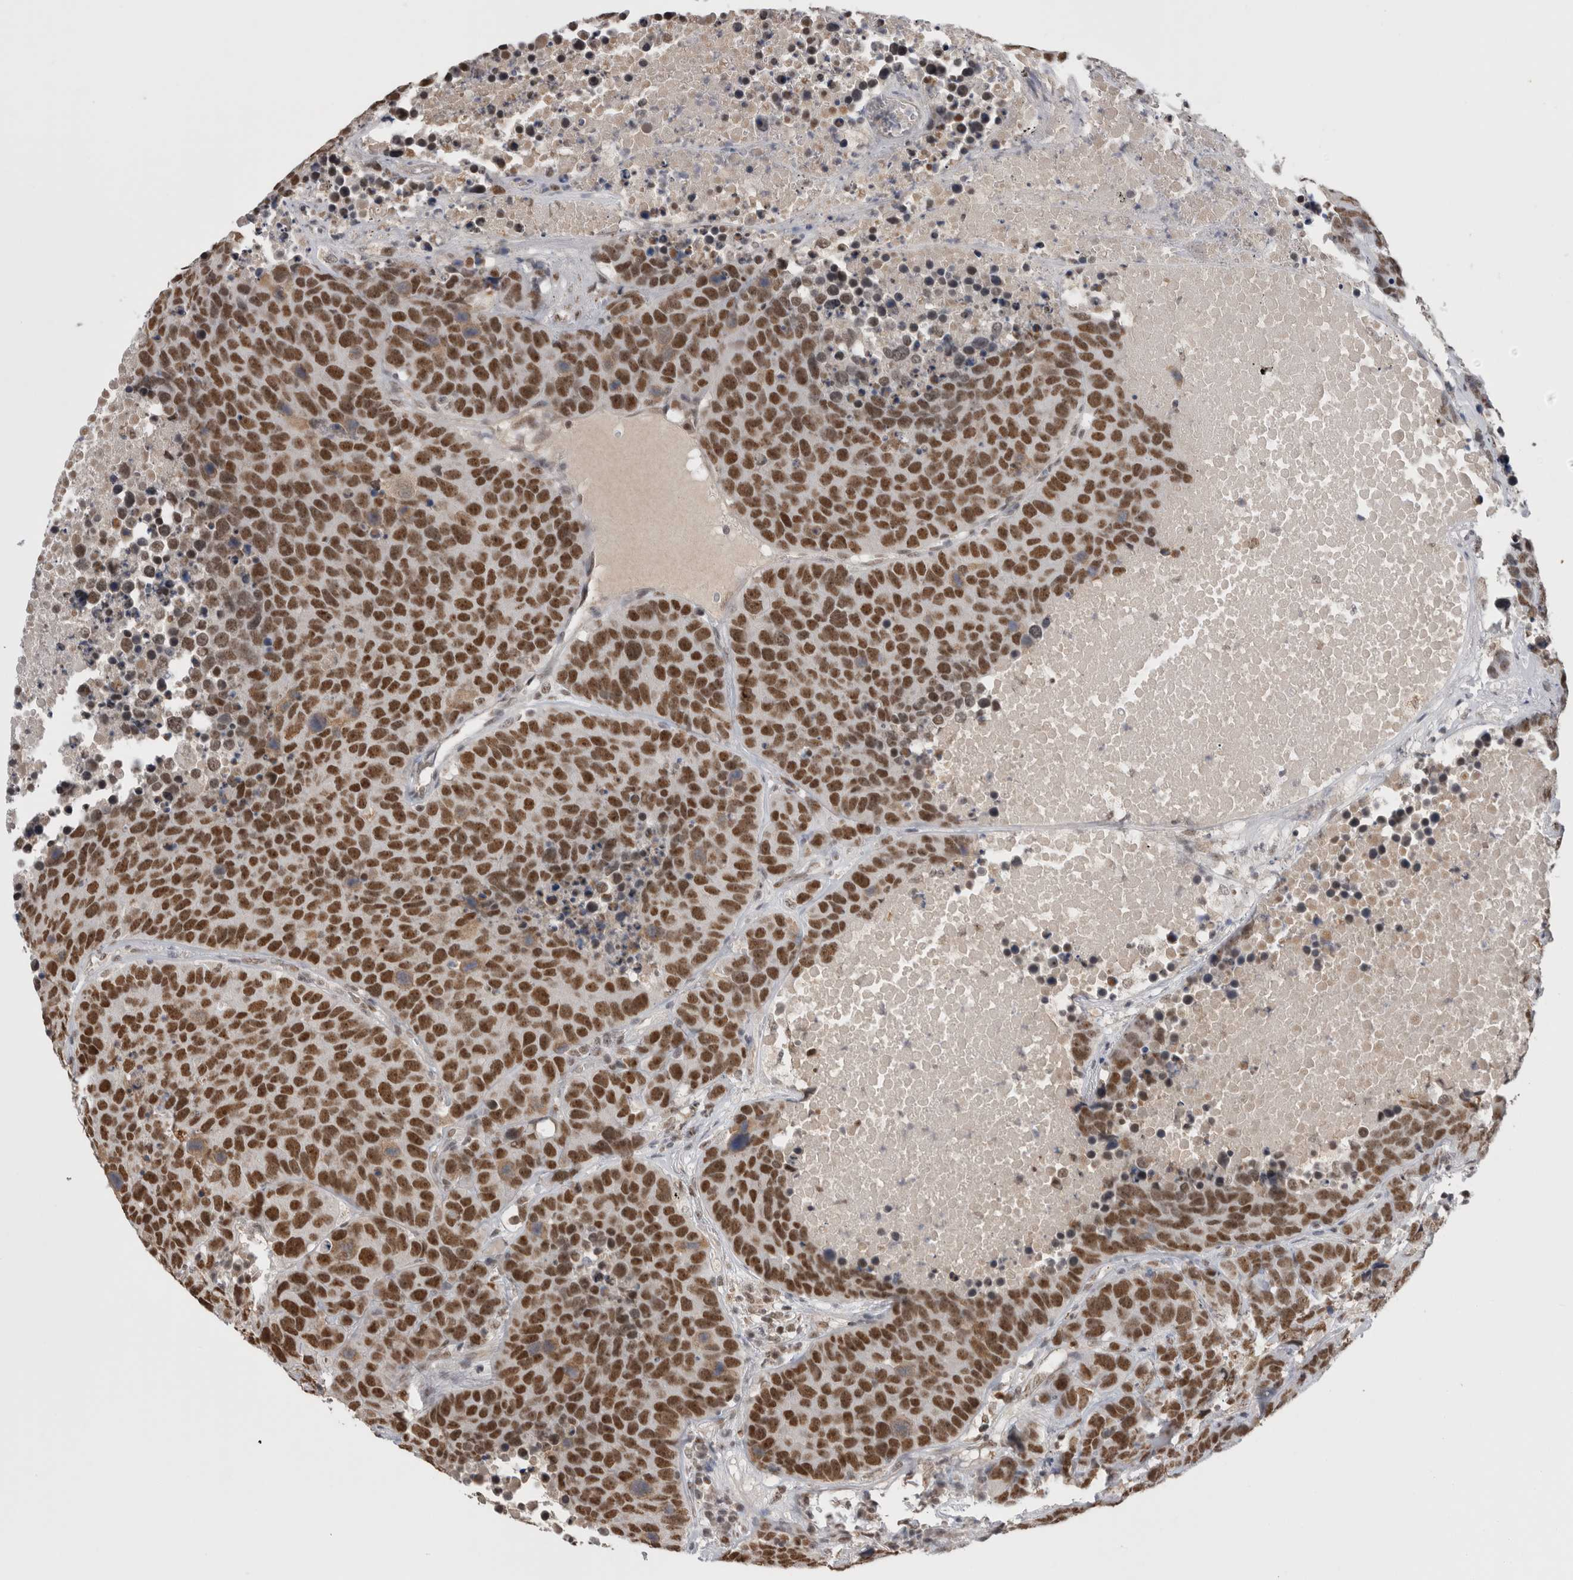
{"staining": {"intensity": "strong", "quantity": ">75%", "location": "nuclear"}, "tissue": "carcinoid", "cell_type": "Tumor cells", "image_type": "cancer", "snomed": [{"axis": "morphology", "description": "Carcinoid, malignant, NOS"}, {"axis": "topography", "description": "Lung"}], "caption": "Strong nuclear protein positivity is appreciated in about >75% of tumor cells in malignant carcinoid.", "gene": "DAXX", "patient": {"sex": "male", "age": 60}}